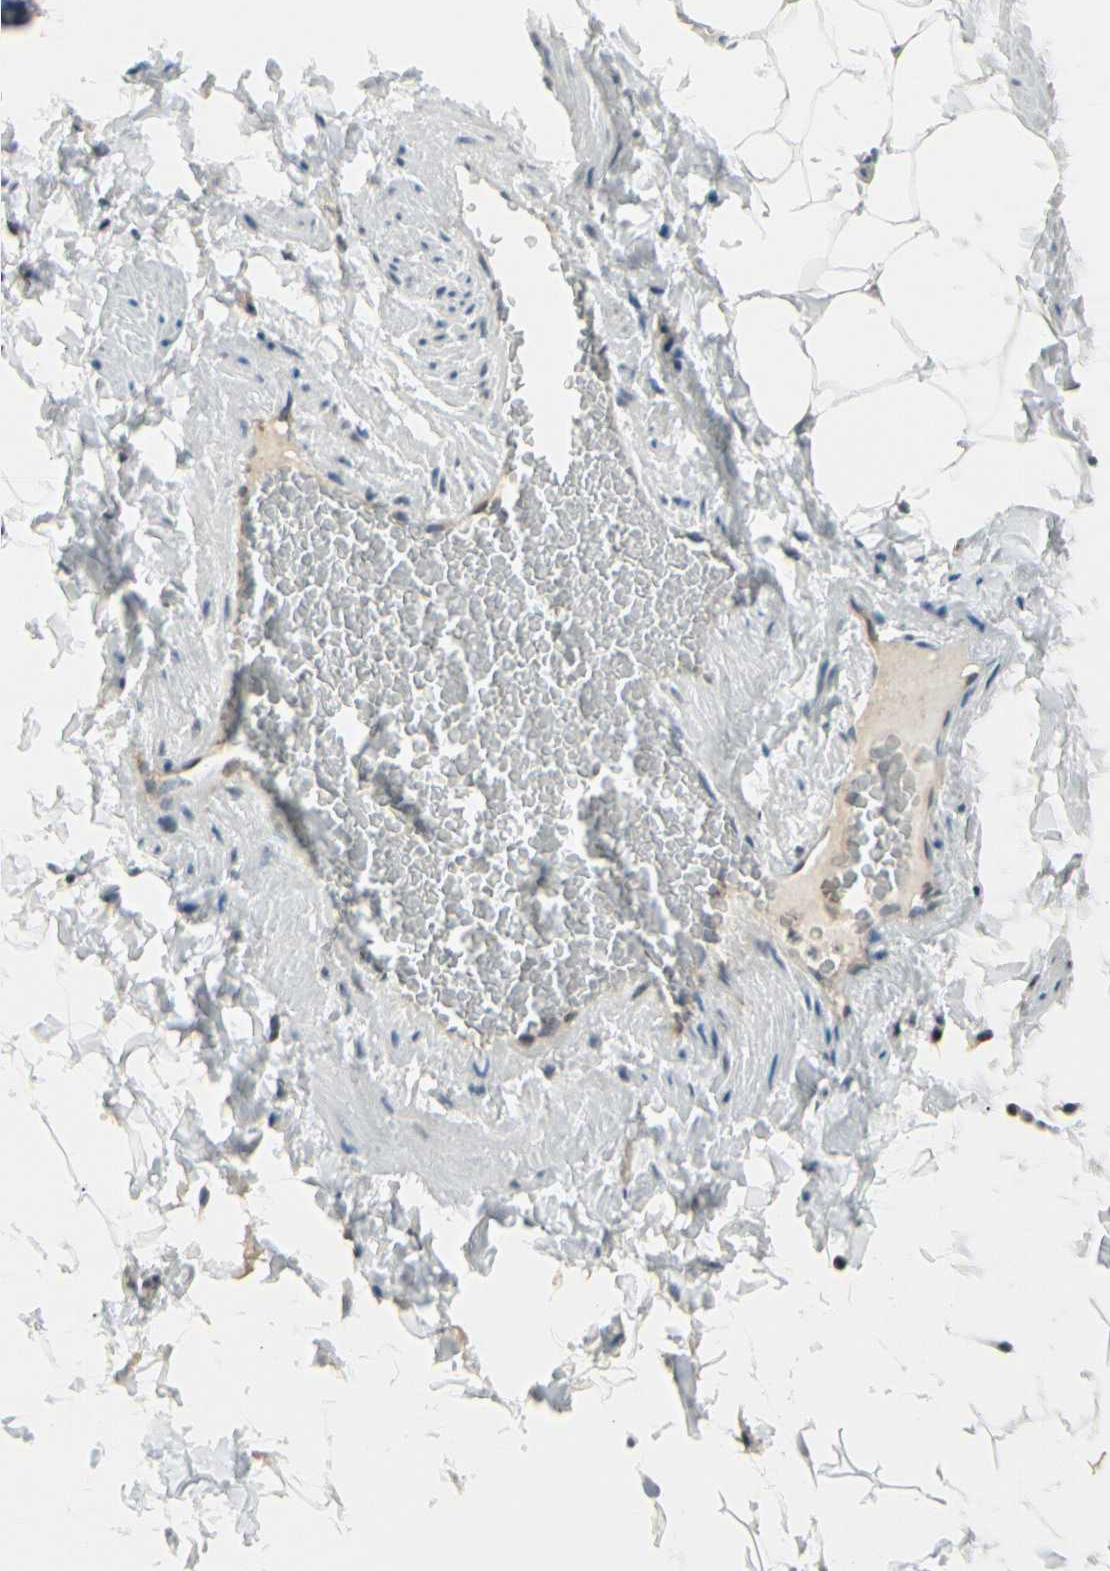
{"staining": {"intensity": "moderate", "quantity": ">75%", "location": "nuclear"}, "tissue": "adipose tissue", "cell_type": "Adipocytes", "image_type": "normal", "snomed": [{"axis": "morphology", "description": "Normal tissue, NOS"}, {"axis": "topography", "description": "Vascular tissue"}], "caption": "Protein staining of unremarkable adipose tissue demonstrates moderate nuclear staining in approximately >75% of adipocytes. (DAB IHC with brightfield microscopy, high magnification).", "gene": "SUFU", "patient": {"sex": "male", "age": 41}}